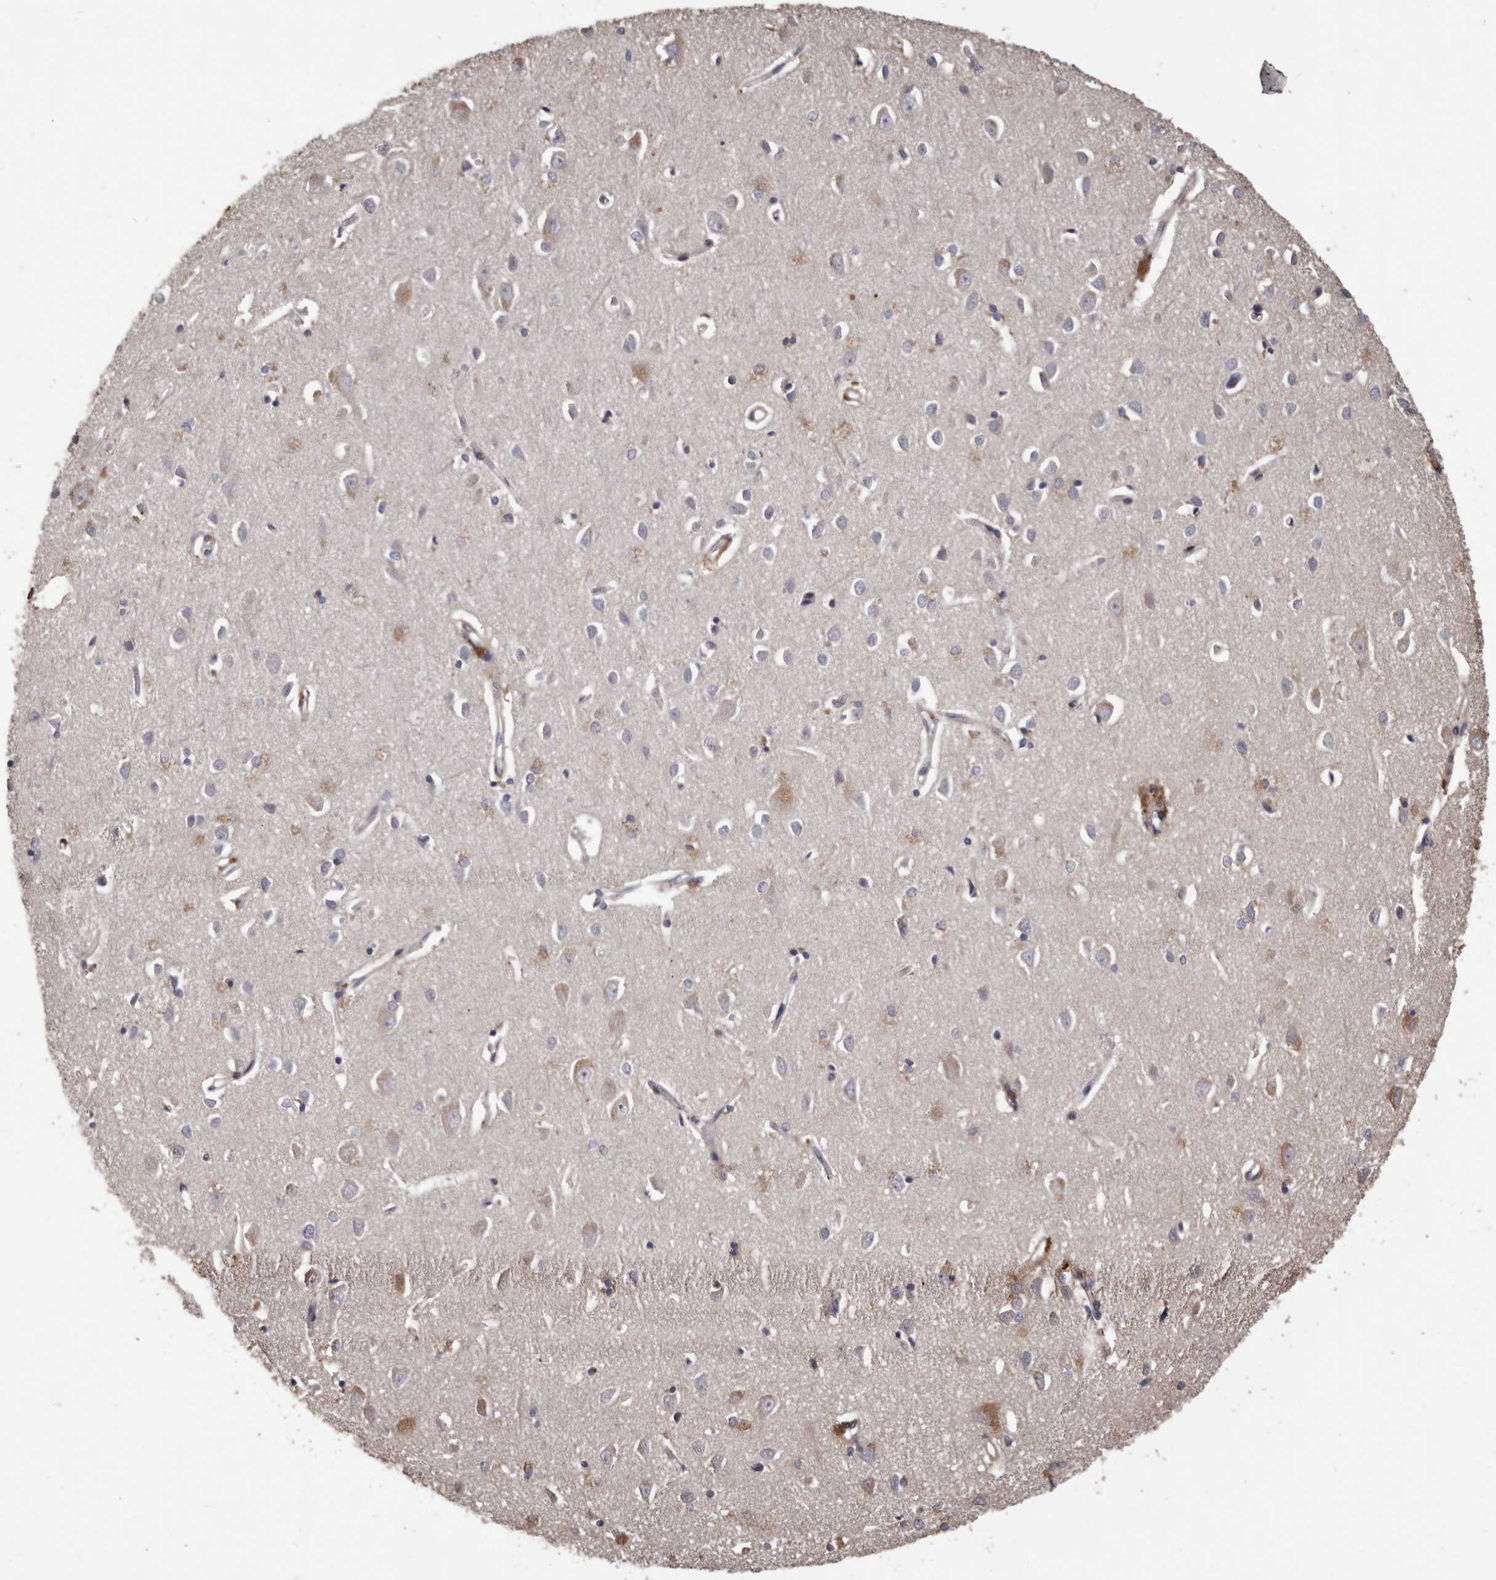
{"staining": {"intensity": "weak", "quantity": "<25%", "location": "cytoplasmic/membranous"}, "tissue": "cerebral cortex", "cell_type": "Endothelial cells", "image_type": "normal", "snomed": [{"axis": "morphology", "description": "Normal tissue, NOS"}, {"axis": "topography", "description": "Cerebral cortex"}], "caption": "Endothelial cells are negative for brown protein staining in unremarkable cerebral cortex. (Brightfield microscopy of DAB (3,3'-diaminobenzidine) IHC at high magnification).", "gene": "CEP104", "patient": {"sex": "female", "age": 64}}